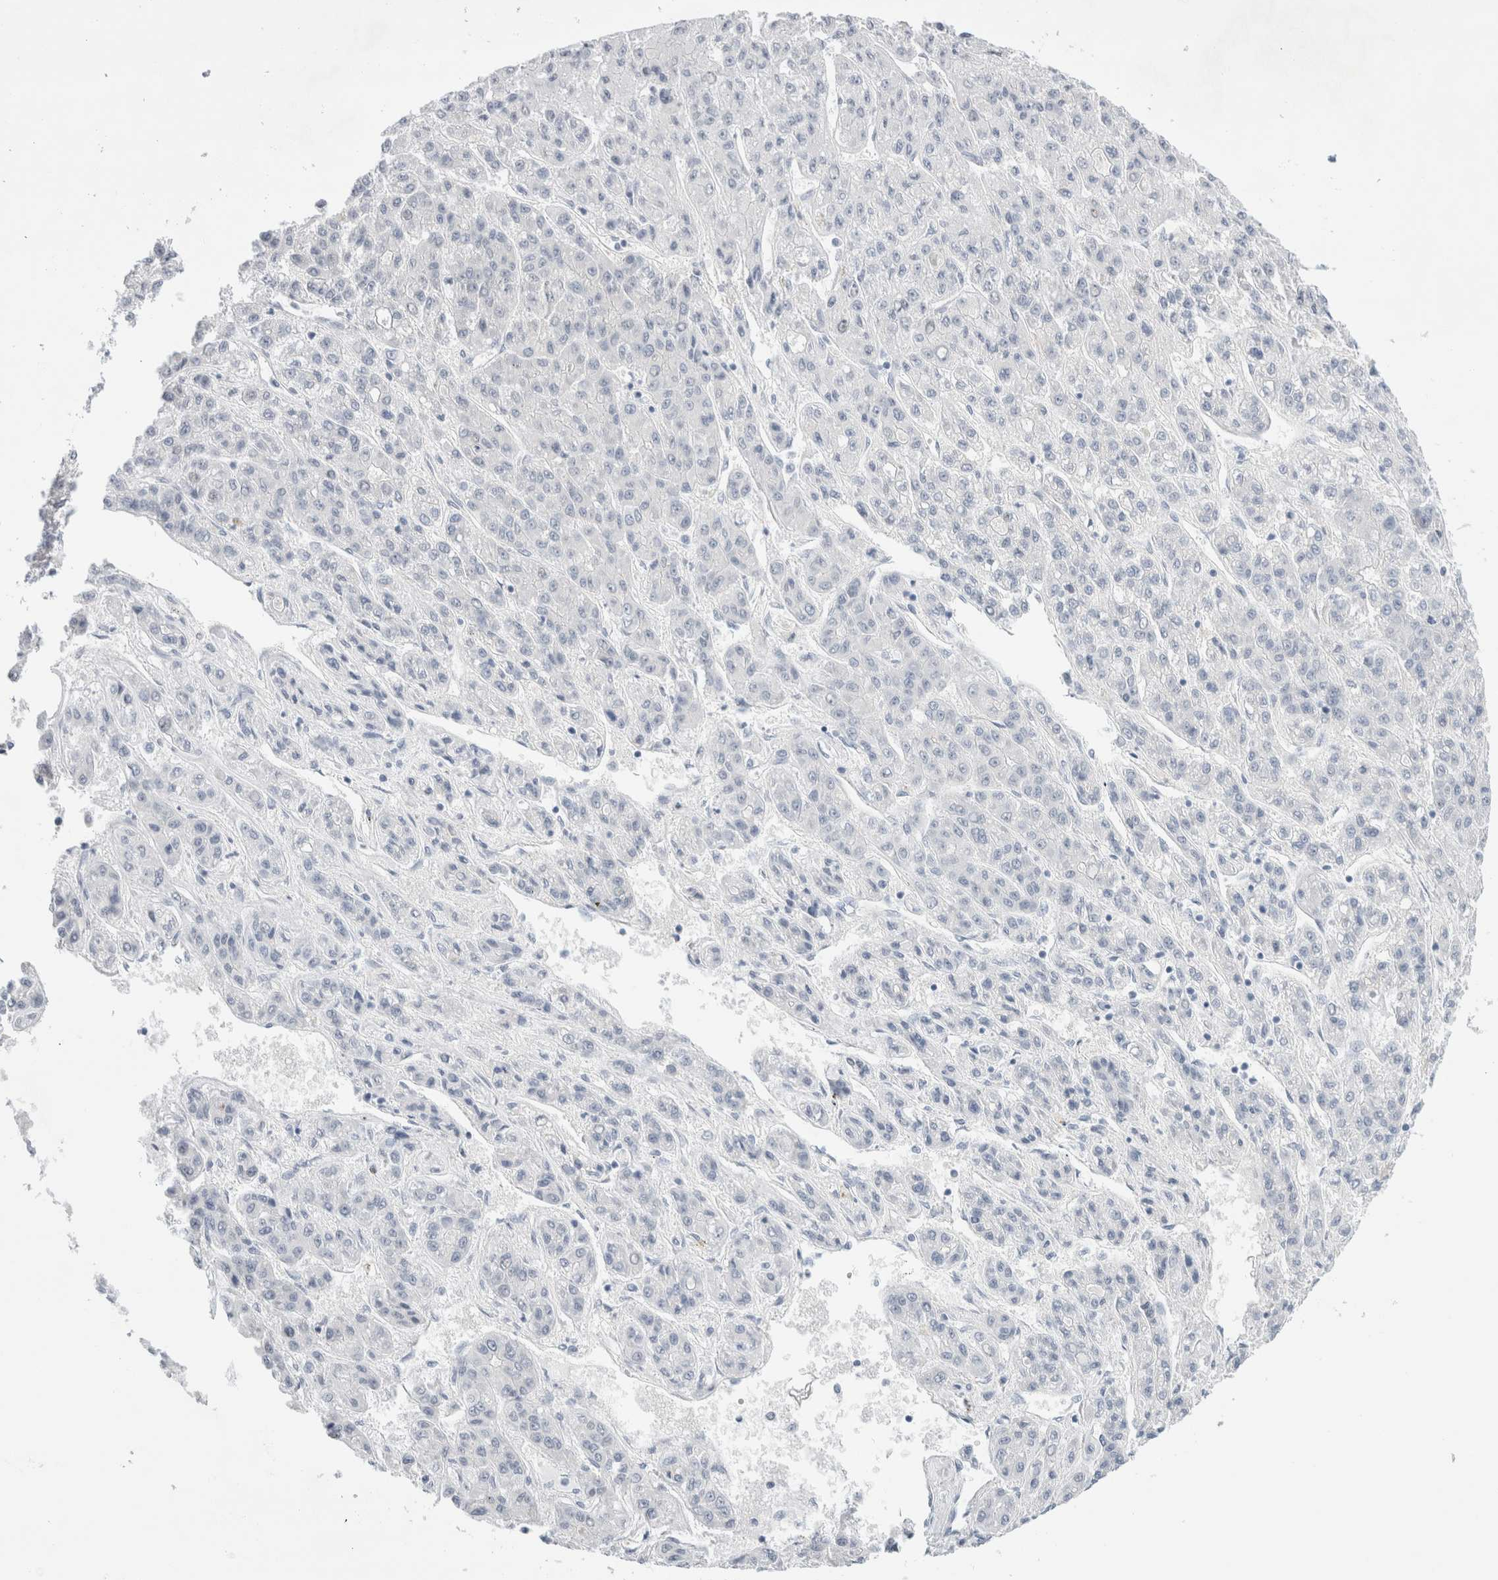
{"staining": {"intensity": "negative", "quantity": "none", "location": "none"}, "tissue": "liver cancer", "cell_type": "Tumor cells", "image_type": "cancer", "snomed": [{"axis": "morphology", "description": "Carcinoma, Hepatocellular, NOS"}, {"axis": "topography", "description": "Liver"}], "caption": "The micrograph displays no staining of tumor cells in liver hepatocellular carcinoma.", "gene": "SLC22A12", "patient": {"sex": "male", "age": 70}}